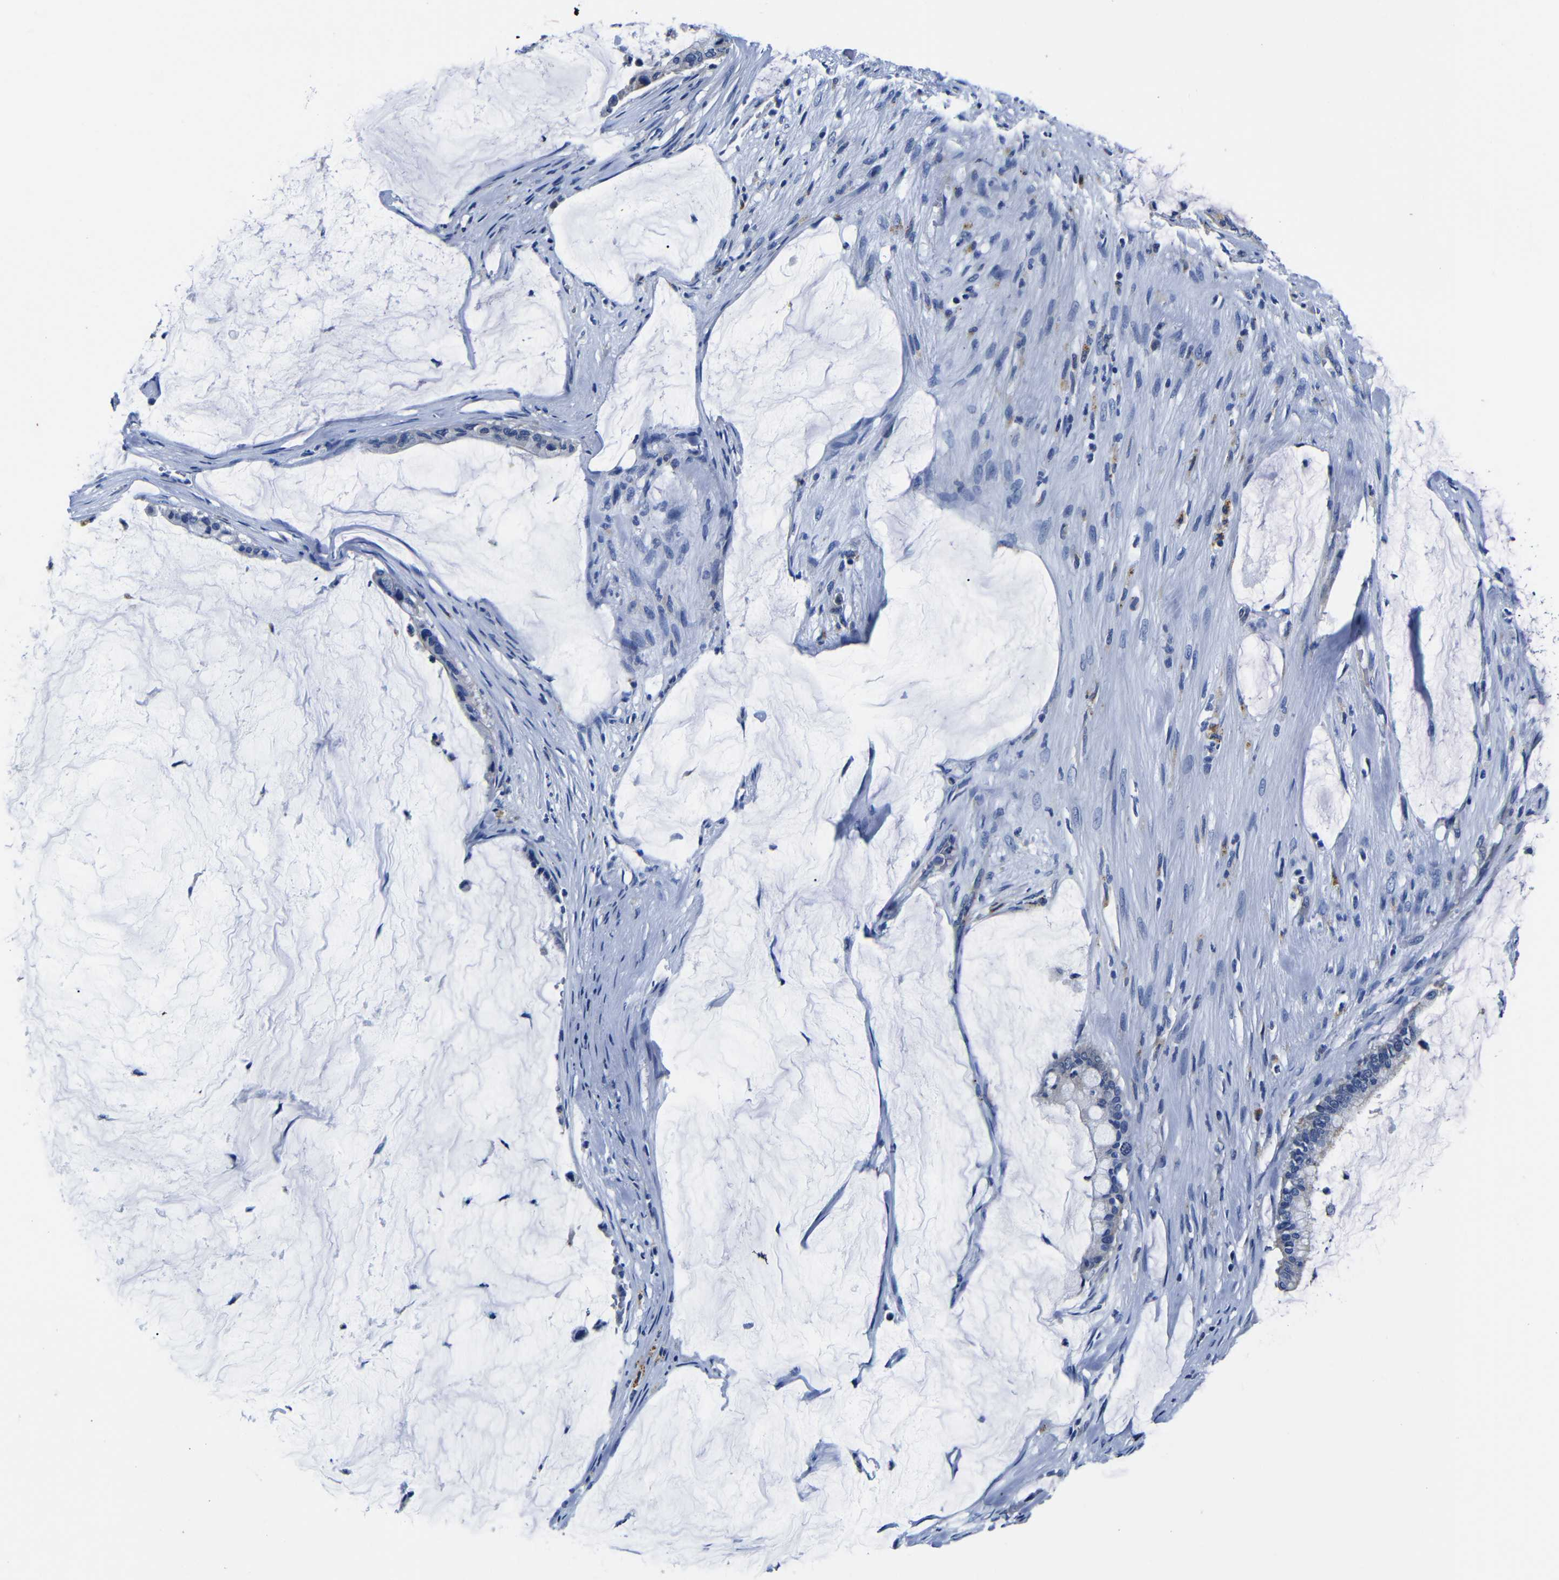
{"staining": {"intensity": "negative", "quantity": "none", "location": "none"}, "tissue": "pancreatic cancer", "cell_type": "Tumor cells", "image_type": "cancer", "snomed": [{"axis": "morphology", "description": "Adenocarcinoma, NOS"}, {"axis": "topography", "description": "Pancreas"}], "caption": "Photomicrograph shows no protein staining in tumor cells of pancreatic adenocarcinoma tissue.", "gene": "GIMAP2", "patient": {"sex": "male", "age": 41}}